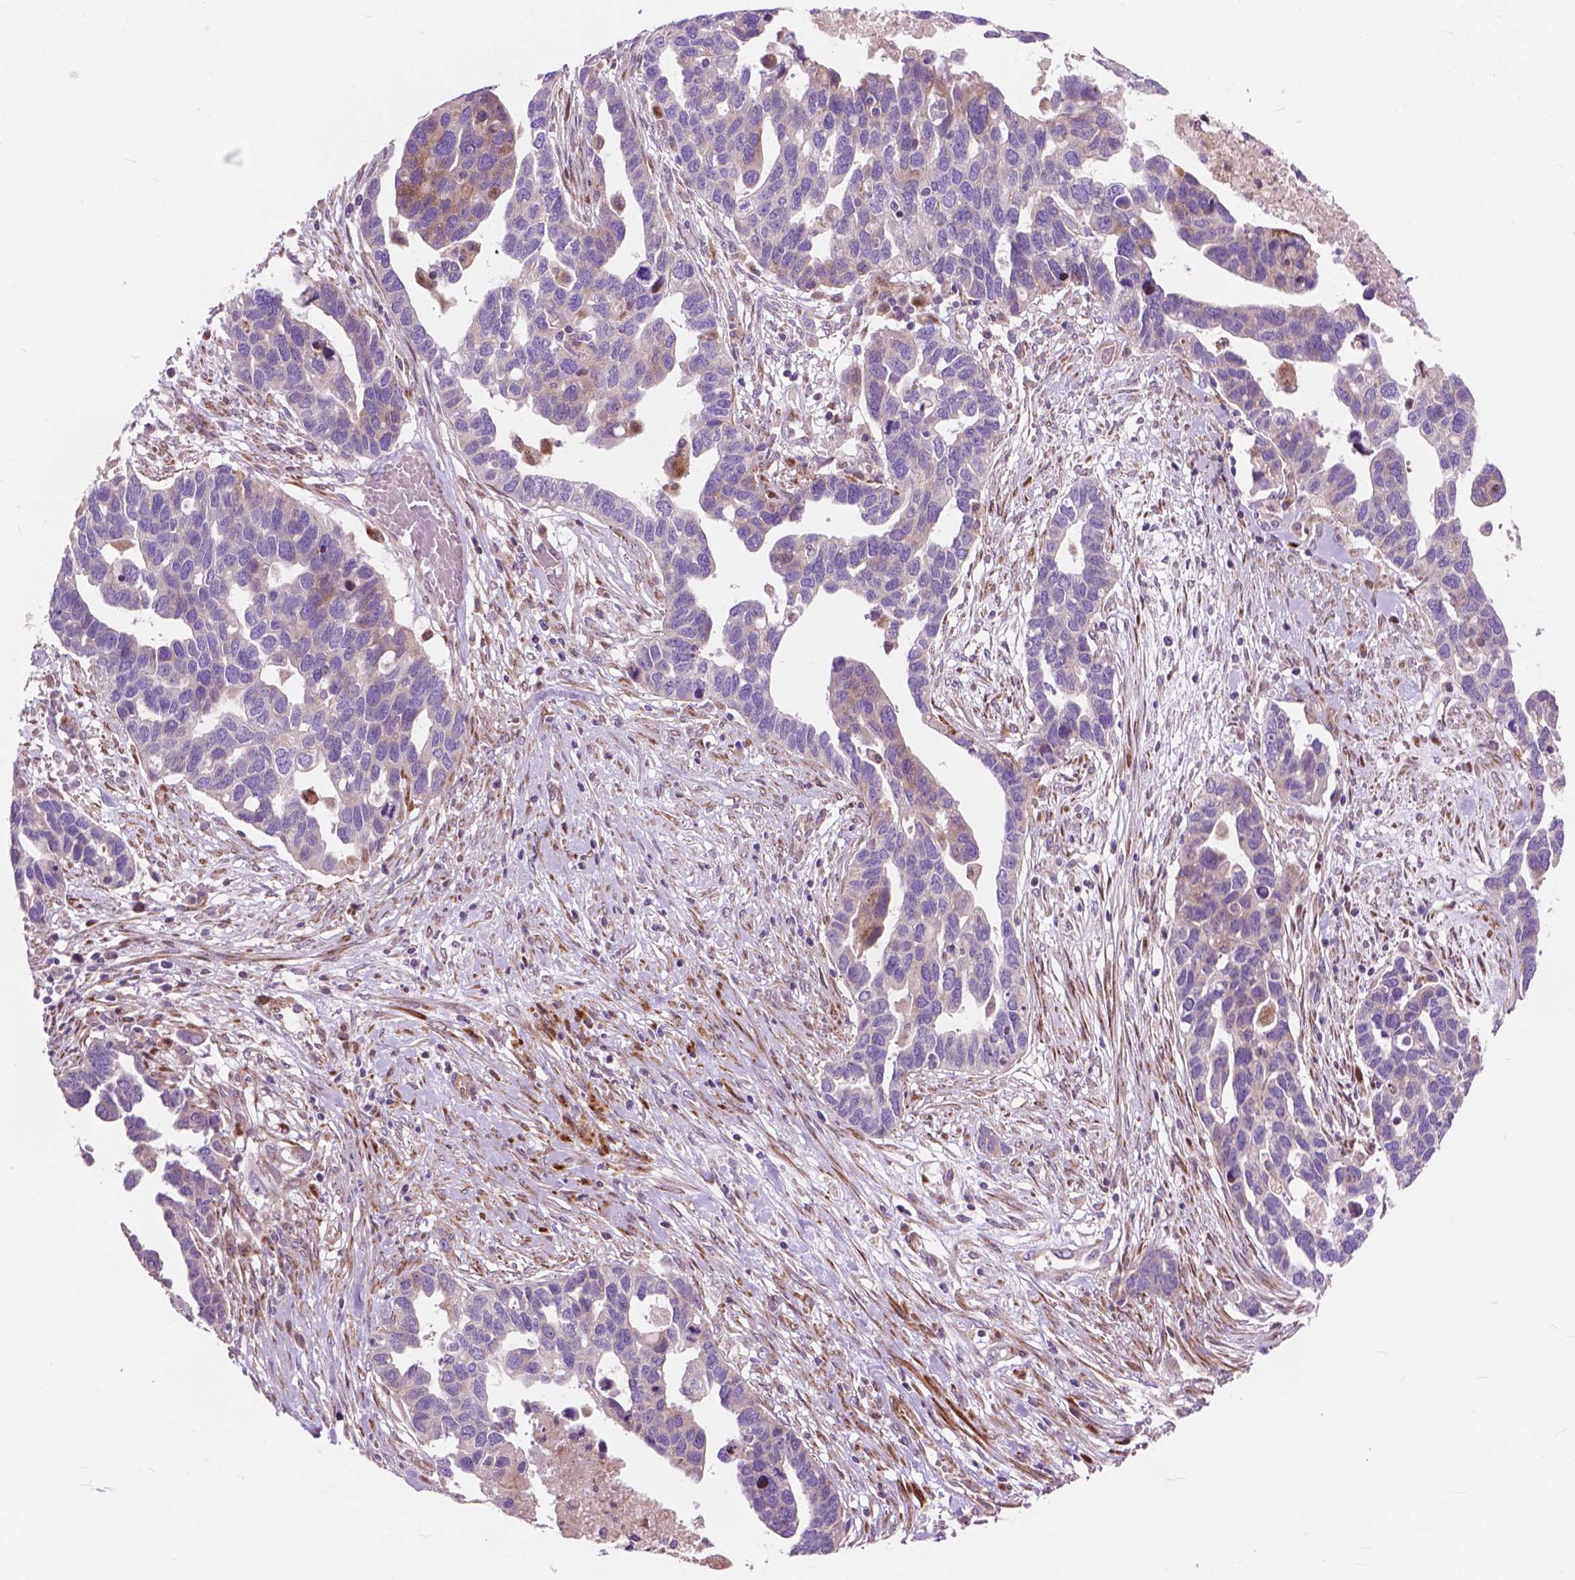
{"staining": {"intensity": "weak", "quantity": "<25%", "location": "cytoplasmic/membranous"}, "tissue": "ovarian cancer", "cell_type": "Tumor cells", "image_type": "cancer", "snomed": [{"axis": "morphology", "description": "Cystadenocarcinoma, serous, NOS"}, {"axis": "topography", "description": "Ovary"}], "caption": "This is an immunohistochemistry (IHC) photomicrograph of human ovarian cancer. There is no expression in tumor cells.", "gene": "MORN1", "patient": {"sex": "female", "age": 54}}